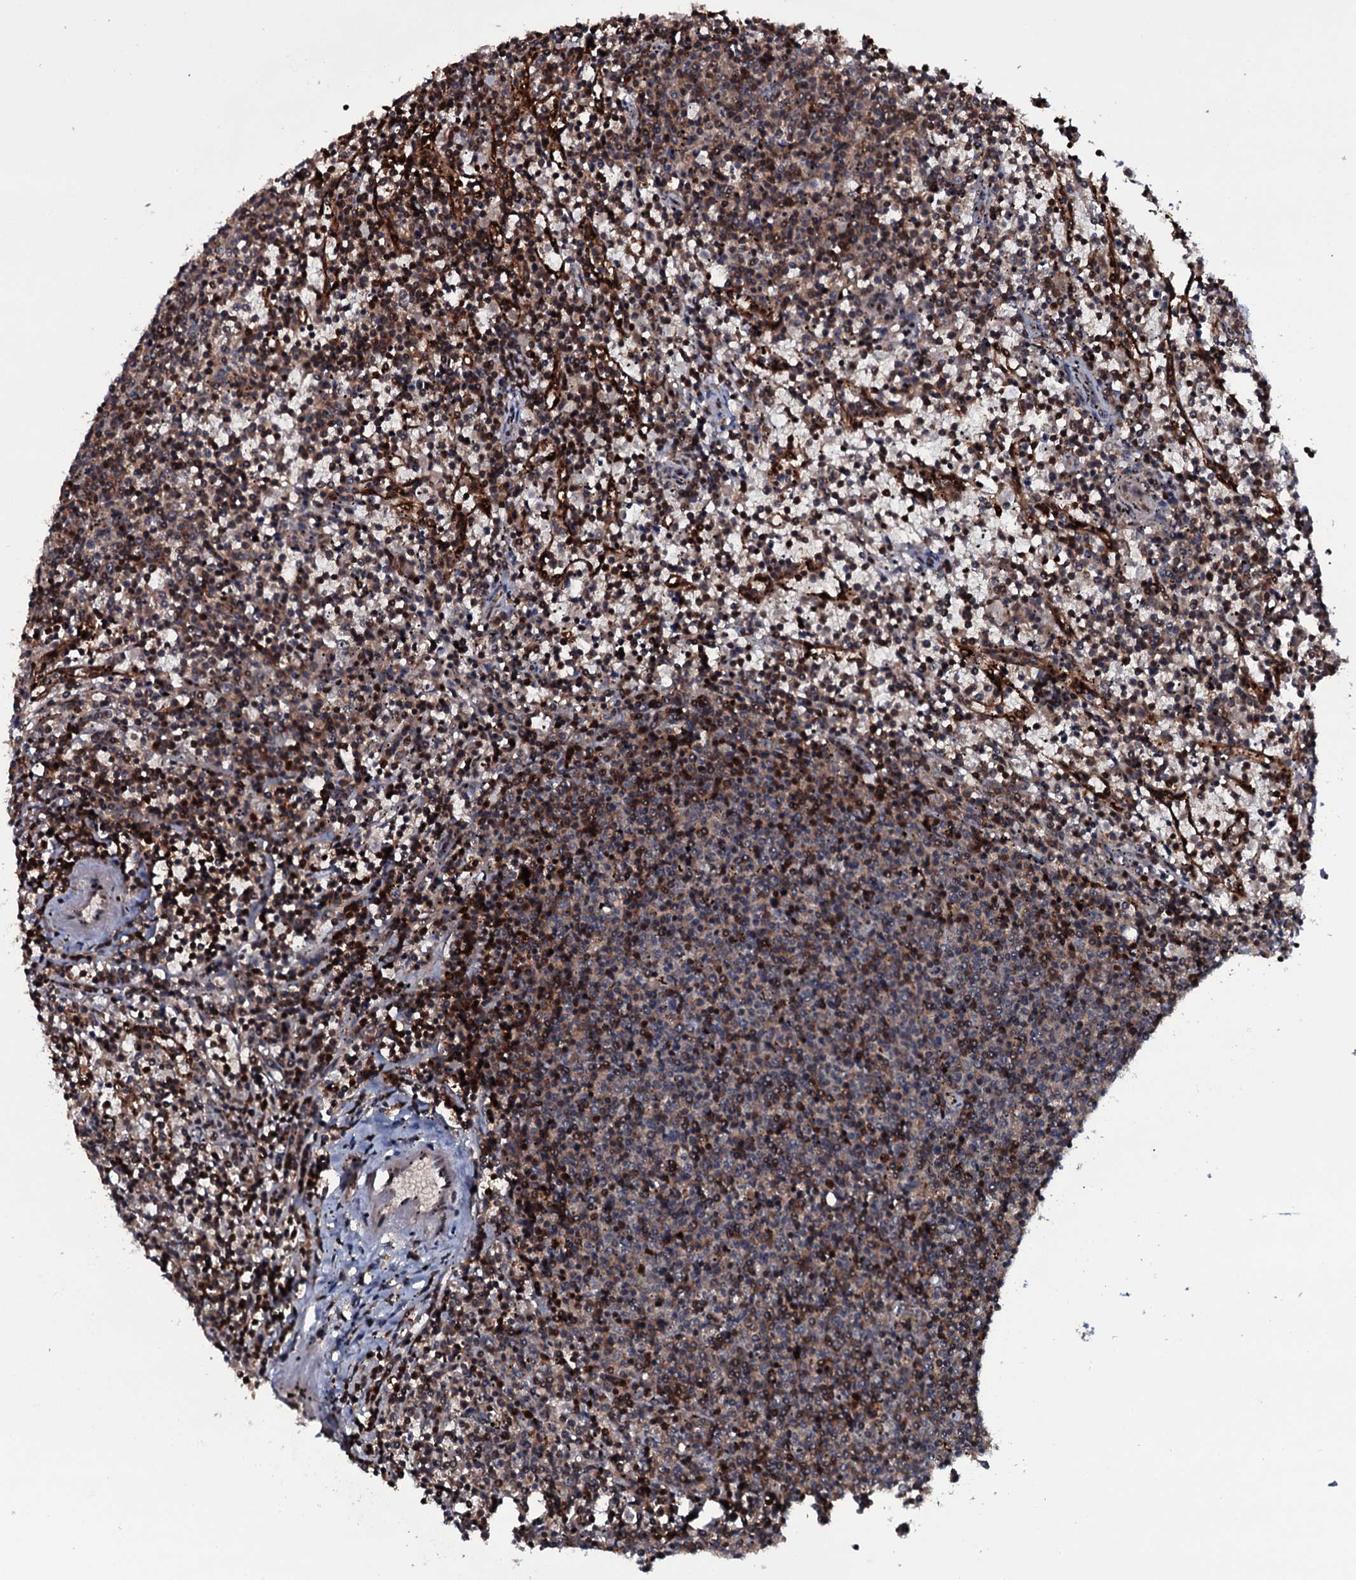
{"staining": {"intensity": "negative", "quantity": "none", "location": "none"}, "tissue": "lymphoma", "cell_type": "Tumor cells", "image_type": "cancer", "snomed": [{"axis": "morphology", "description": "Malignant lymphoma, non-Hodgkin's type, Low grade"}, {"axis": "topography", "description": "Spleen"}], "caption": "The micrograph displays no staining of tumor cells in lymphoma.", "gene": "HDDC3", "patient": {"sex": "female", "age": 50}}